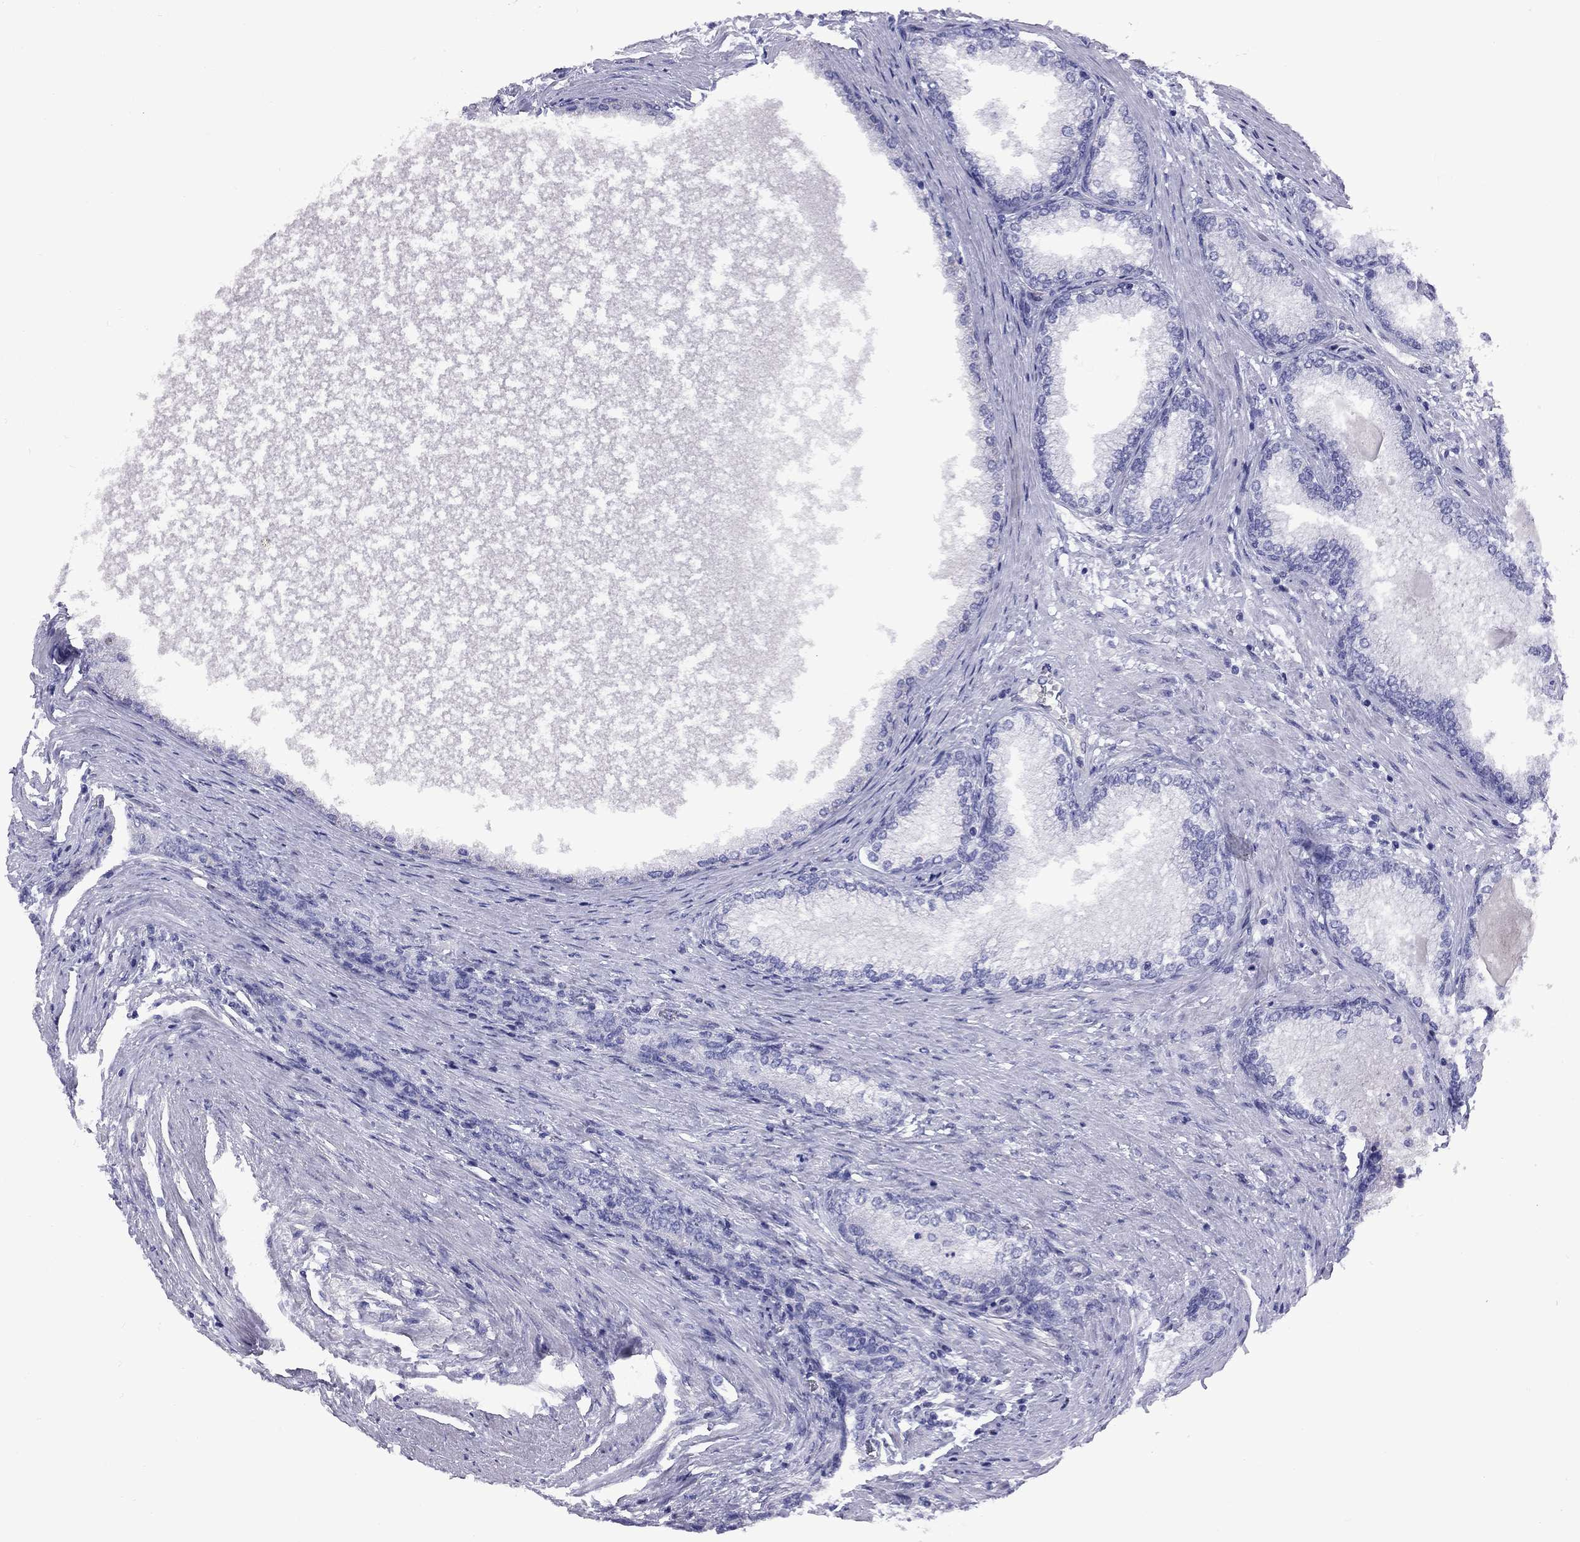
{"staining": {"intensity": "negative", "quantity": "none", "location": "none"}, "tissue": "prostate", "cell_type": "Glandular cells", "image_type": "normal", "snomed": [{"axis": "morphology", "description": "Normal tissue, NOS"}, {"axis": "topography", "description": "Prostate"}], "caption": "Immunohistochemistry of normal prostate exhibits no positivity in glandular cells. The staining was performed using DAB to visualize the protein expression in brown, while the nuclei were stained in blue with hematoxylin (Magnification: 20x).", "gene": "FSCN3", "patient": {"sex": "male", "age": 72}}